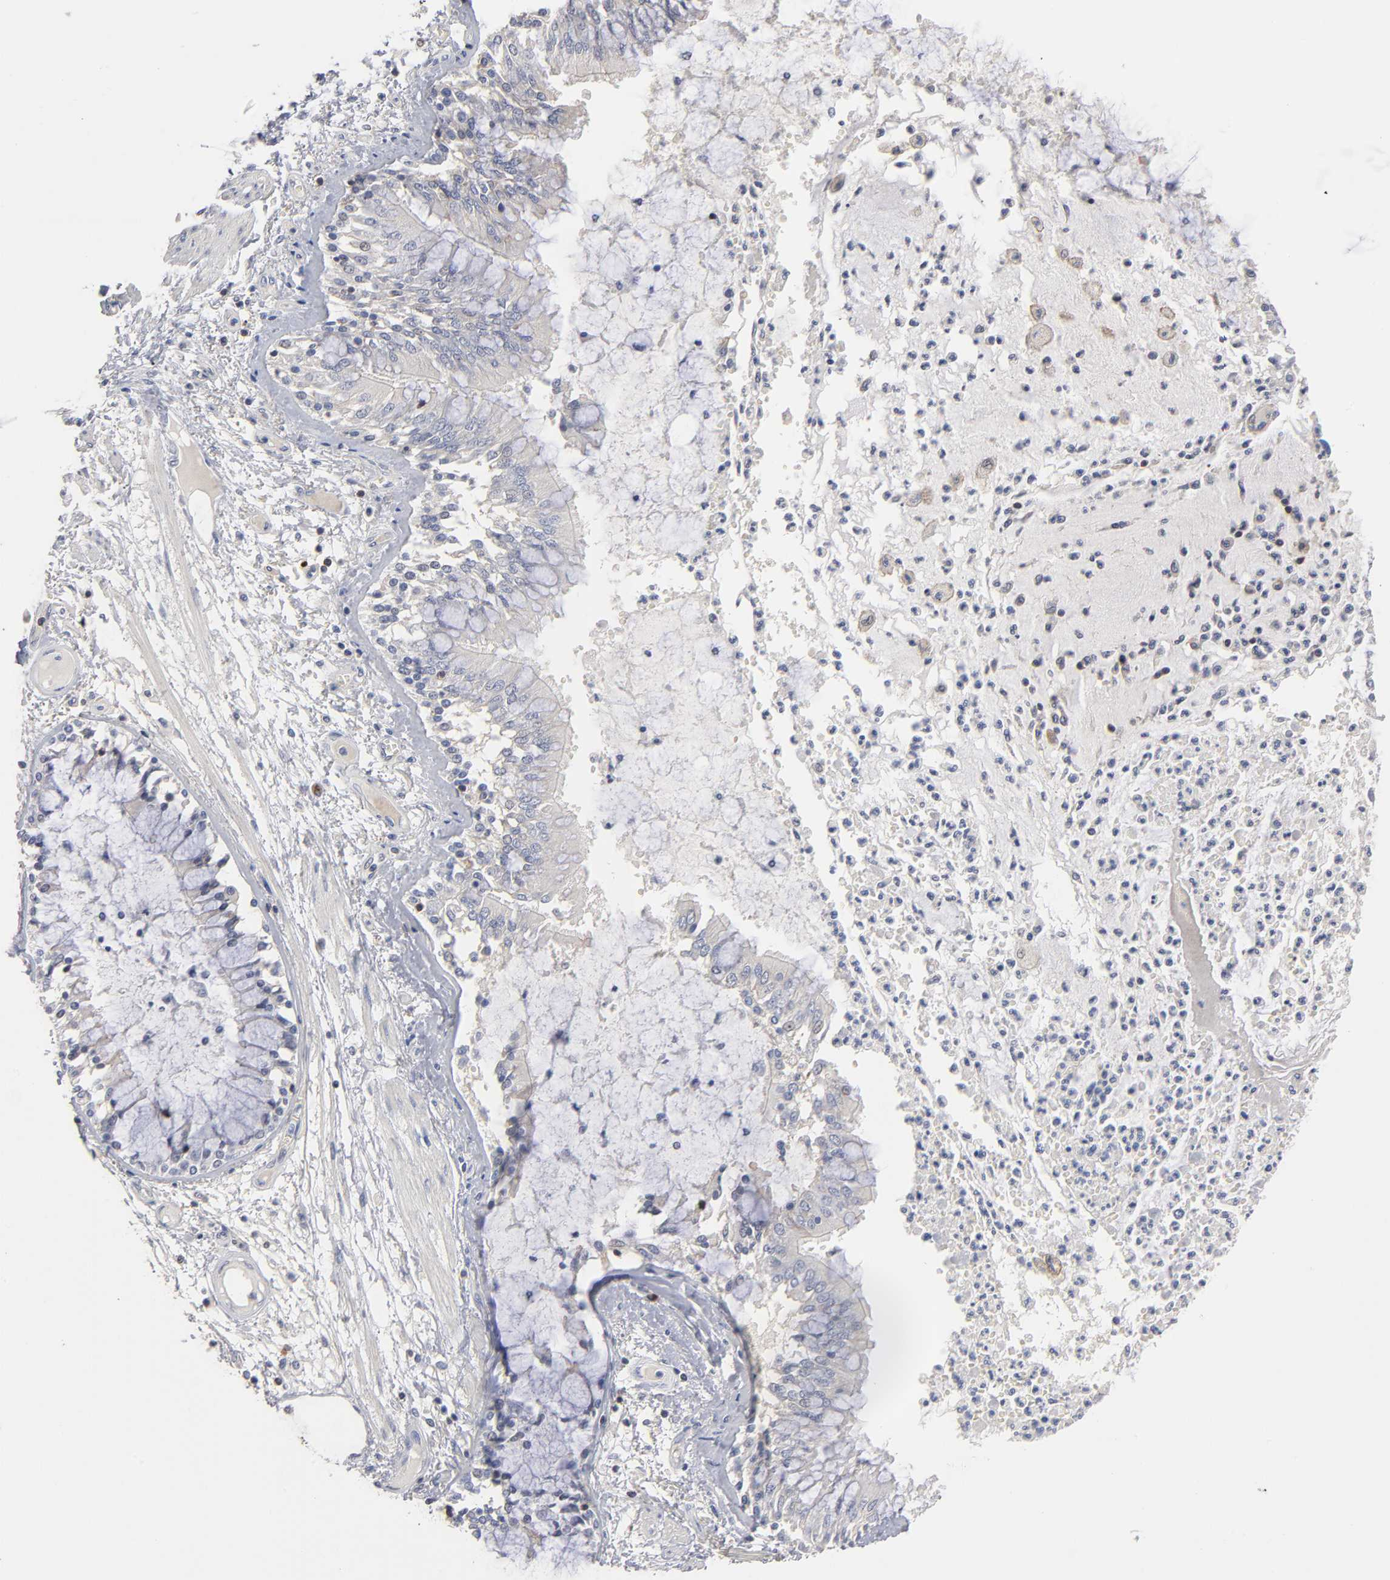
{"staining": {"intensity": "weak", "quantity": "<25%", "location": "cytoplasmic/membranous"}, "tissue": "bronchus", "cell_type": "Respiratory epithelial cells", "image_type": "normal", "snomed": [{"axis": "morphology", "description": "Normal tissue, NOS"}, {"axis": "topography", "description": "Cartilage tissue"}, {"axis": "topography", "description": "Bronchus"}, {"axis": "topography", "description": "Lung"}], "caption": "This is a image of immunohistochemistry (IHC) staining of unremarkable bronchus, which shows no expression in respiratory epithelial cells.", "gene": "PDLIM2", "patient": {"sex": "female", "age": 49}}